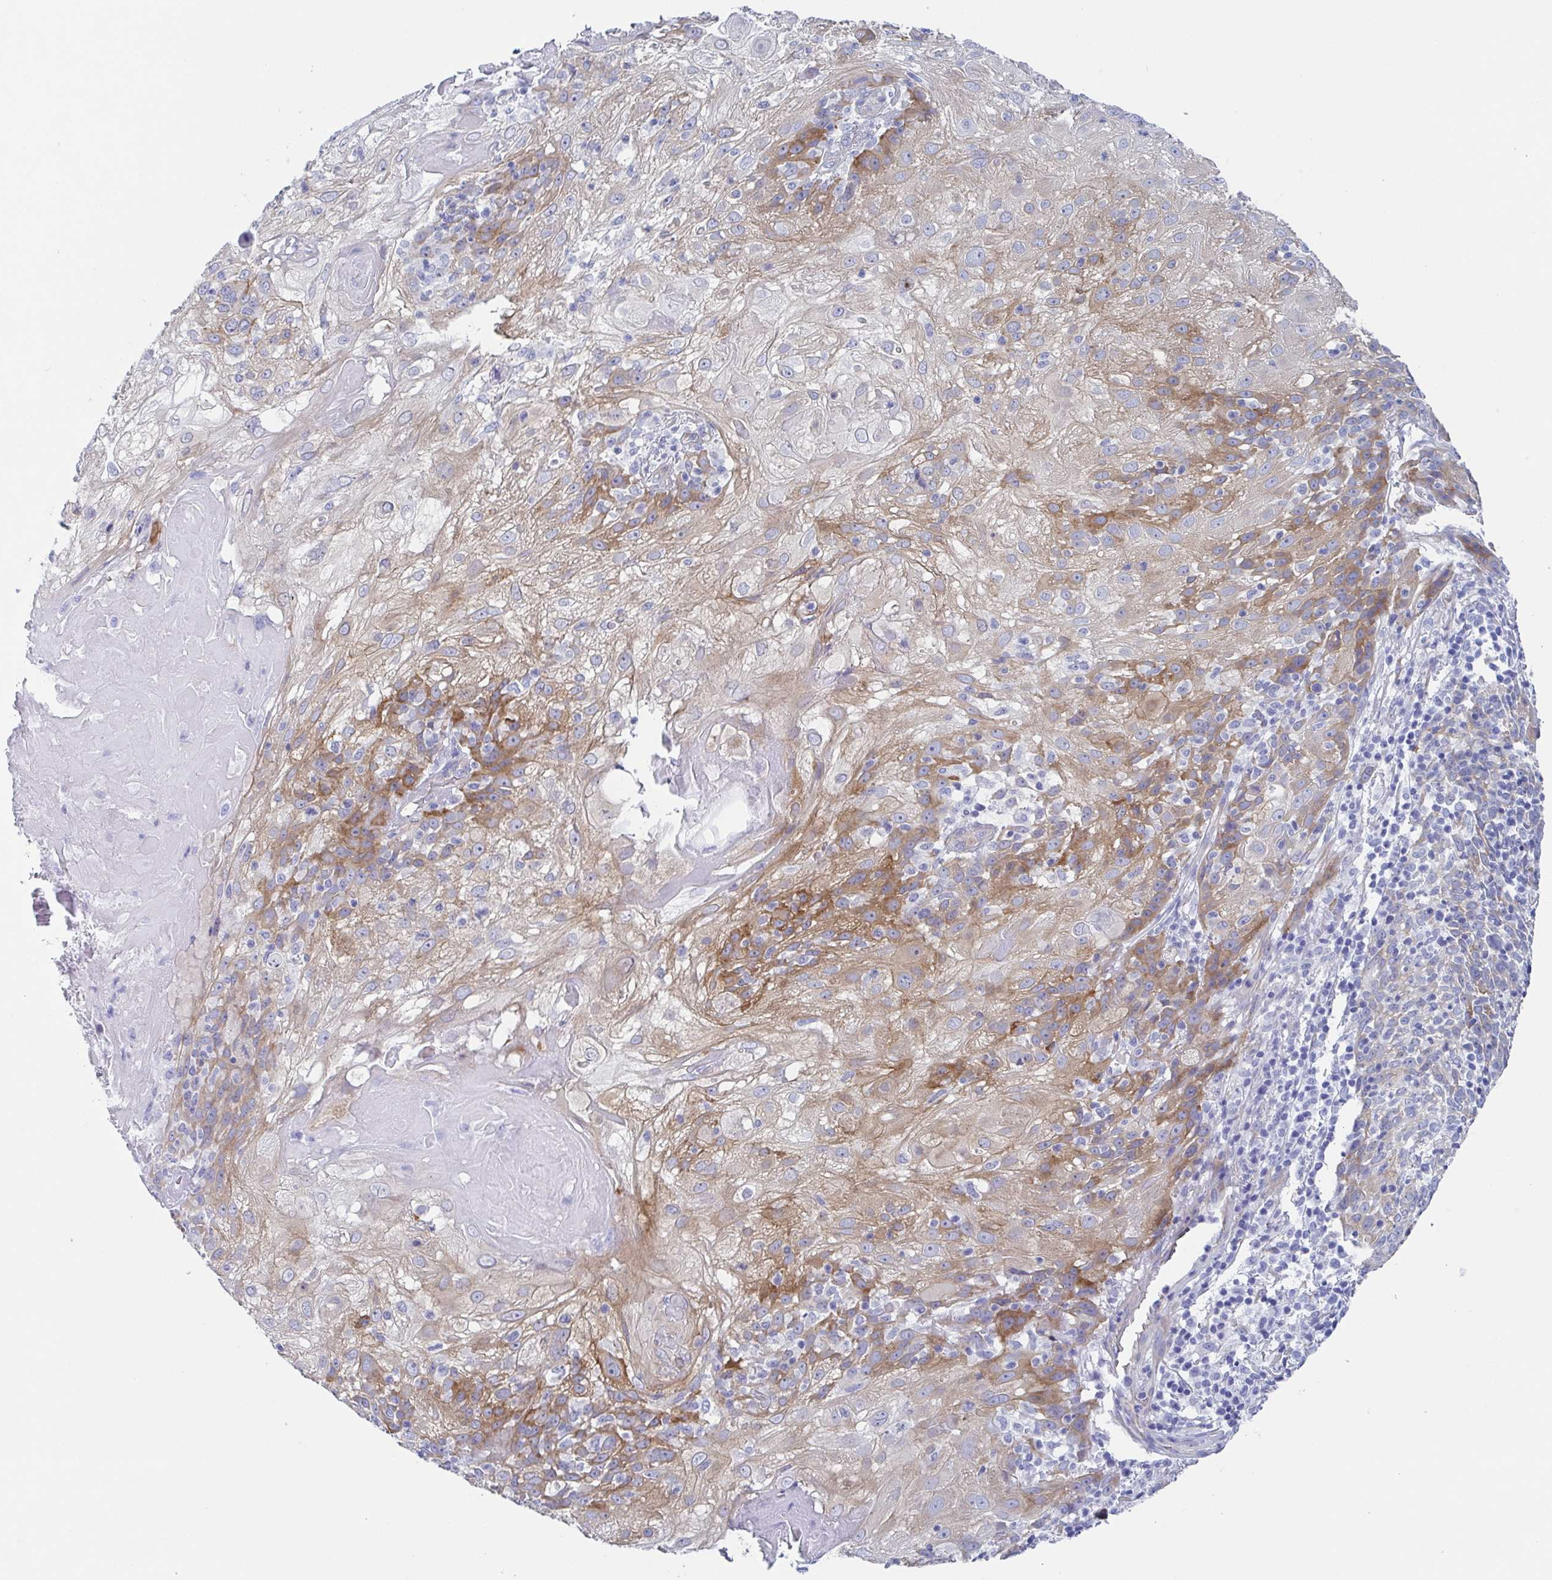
{"staining": {"intensity": "moderate", "quantity": "<25%", "location": "cytoplasmic/membranous"}, "tissue": "skin cancer", "cell_type": "Tumor cells", "image_type": "cancer", "snomed": [{"axis": "morphology", "description": "Normal tissue, NOS"}, {"axis": "morphology", "description": "Squamous cell carcinoma, NOS"}, {"axis": "topography", "description": "Skin"}], "caption": "Immunohistochemistry (IHC) image of neoplastic tissue: human squamous cell carcinoma (skin) stained using immunohistochemistry reveals low levels of moderate protein expression localized specifically in the cytoplasmic/membranous of tumor cells, appearing as a cytoplasmic/membranous brown color.", "gene": "DYNC1I1", "patient": {"sex": "female", "age": 83}}